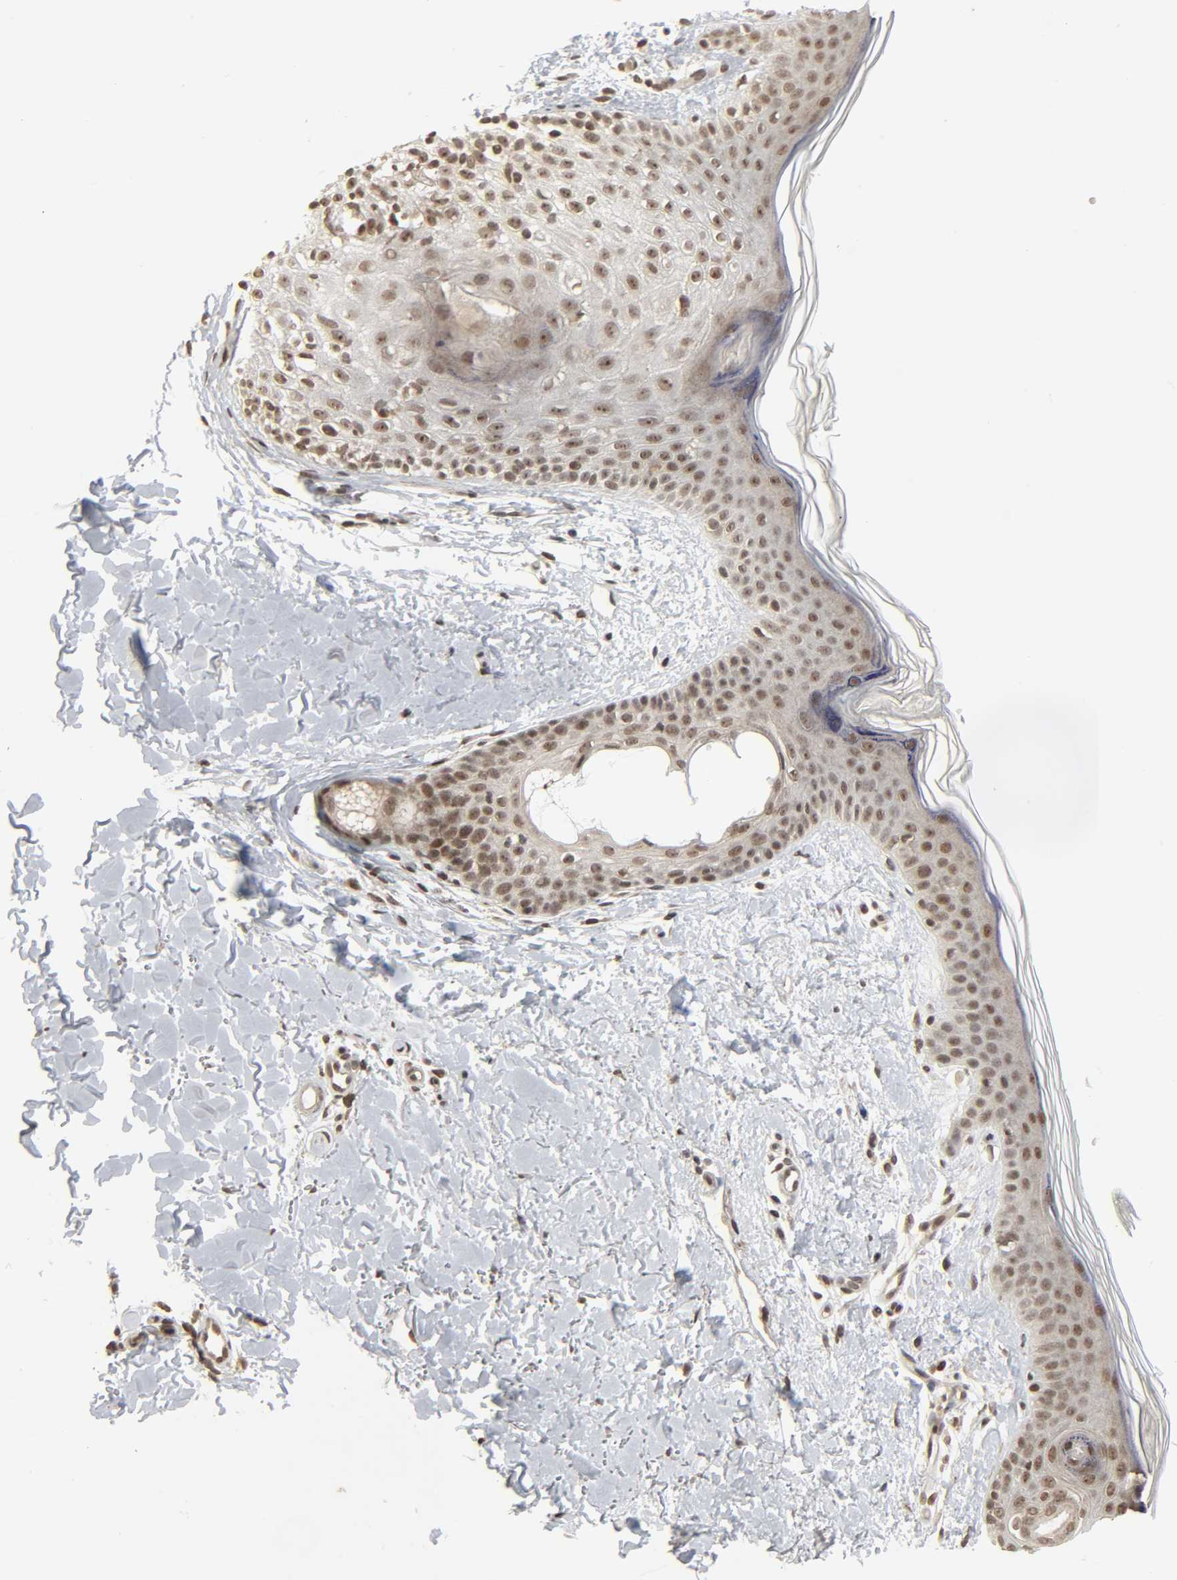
{"staining": {"intensity": "moderate", "quantity": ">75%", "location": "nuclear"}, "tissue": "skin", "cell_type": "Fibroblasts", "image_type": "normal", "snomed": [{"axis": "morphology", "description": "Normal tissue, NOS"}, {"axis": "topography", "description": "Skin"}], "caption": "An immunohistochemistry histopathology image of normal tissue is shown. Protein staining in brown labels moderate nuclear positivity in skin within fibroblasts. Ihc stains the protein of interest in brown and the nuclei are stained blue.", "gene": "XRCC1", "patient": {"sex": "female", "age": 56}}